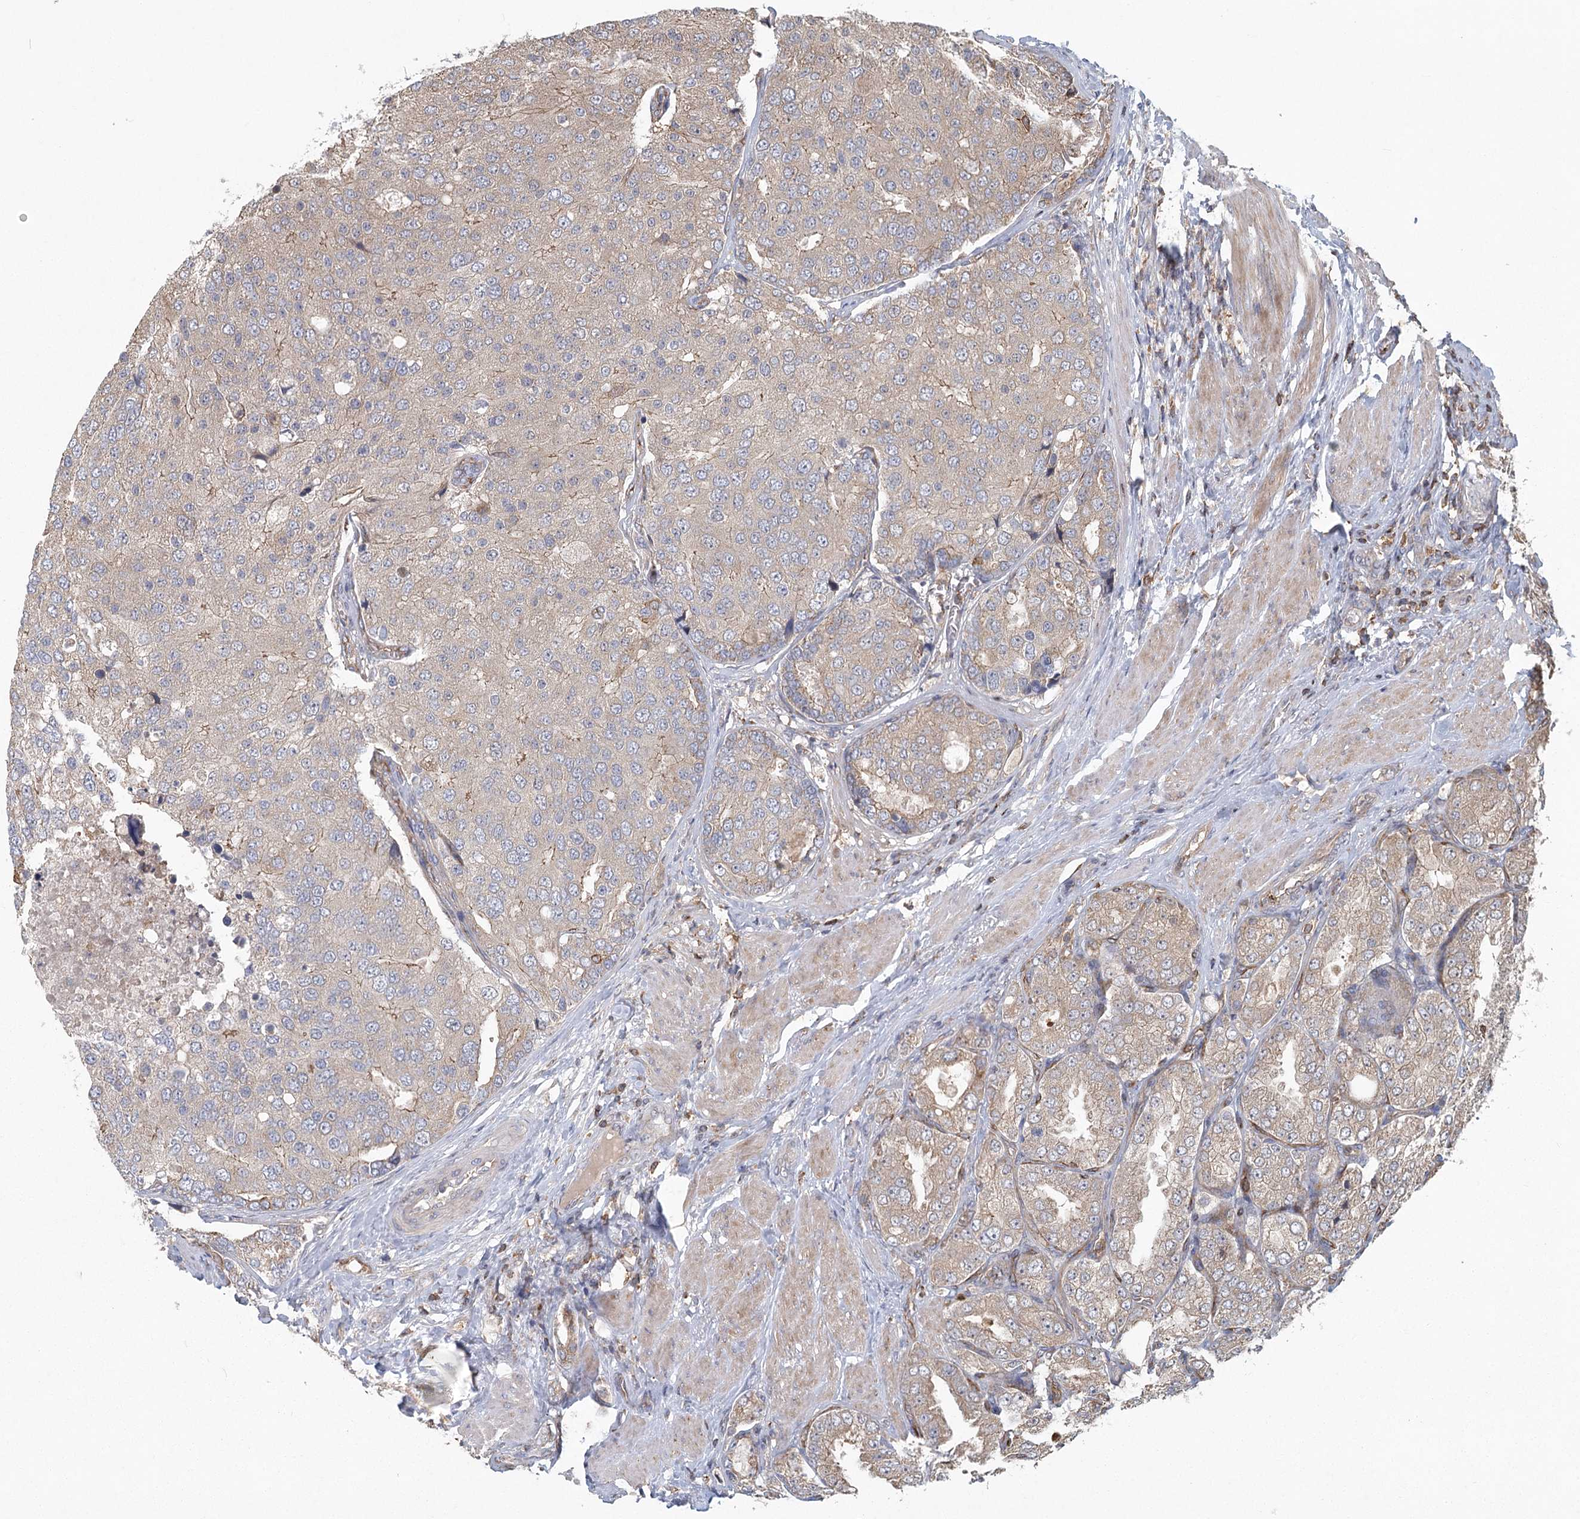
{"staining": {"intensity": "weak", "quantity": "25%-75%", "location": "cytoplasmic/membranous"}, "tissue": "prostate cancer", "cell_type": "Tumor cells", "image_type": "cancer", "snomed": [{"axis": "morphology", "description": "Adenocarcinoma, High grade"}, {"axis": "topography", "description": "Prostate"}], "caption": "The photomicrograph displays a brown stain indicating the presence of a protein in the cytoplasmic/membranous of tumor cells in prostate high-grade adenocarcinoma. (DAB = brown stain, brightfield microscopy at high magnification).", "gene": "PLEKHA7", "patient": {"sex": "male", "age": 50}}